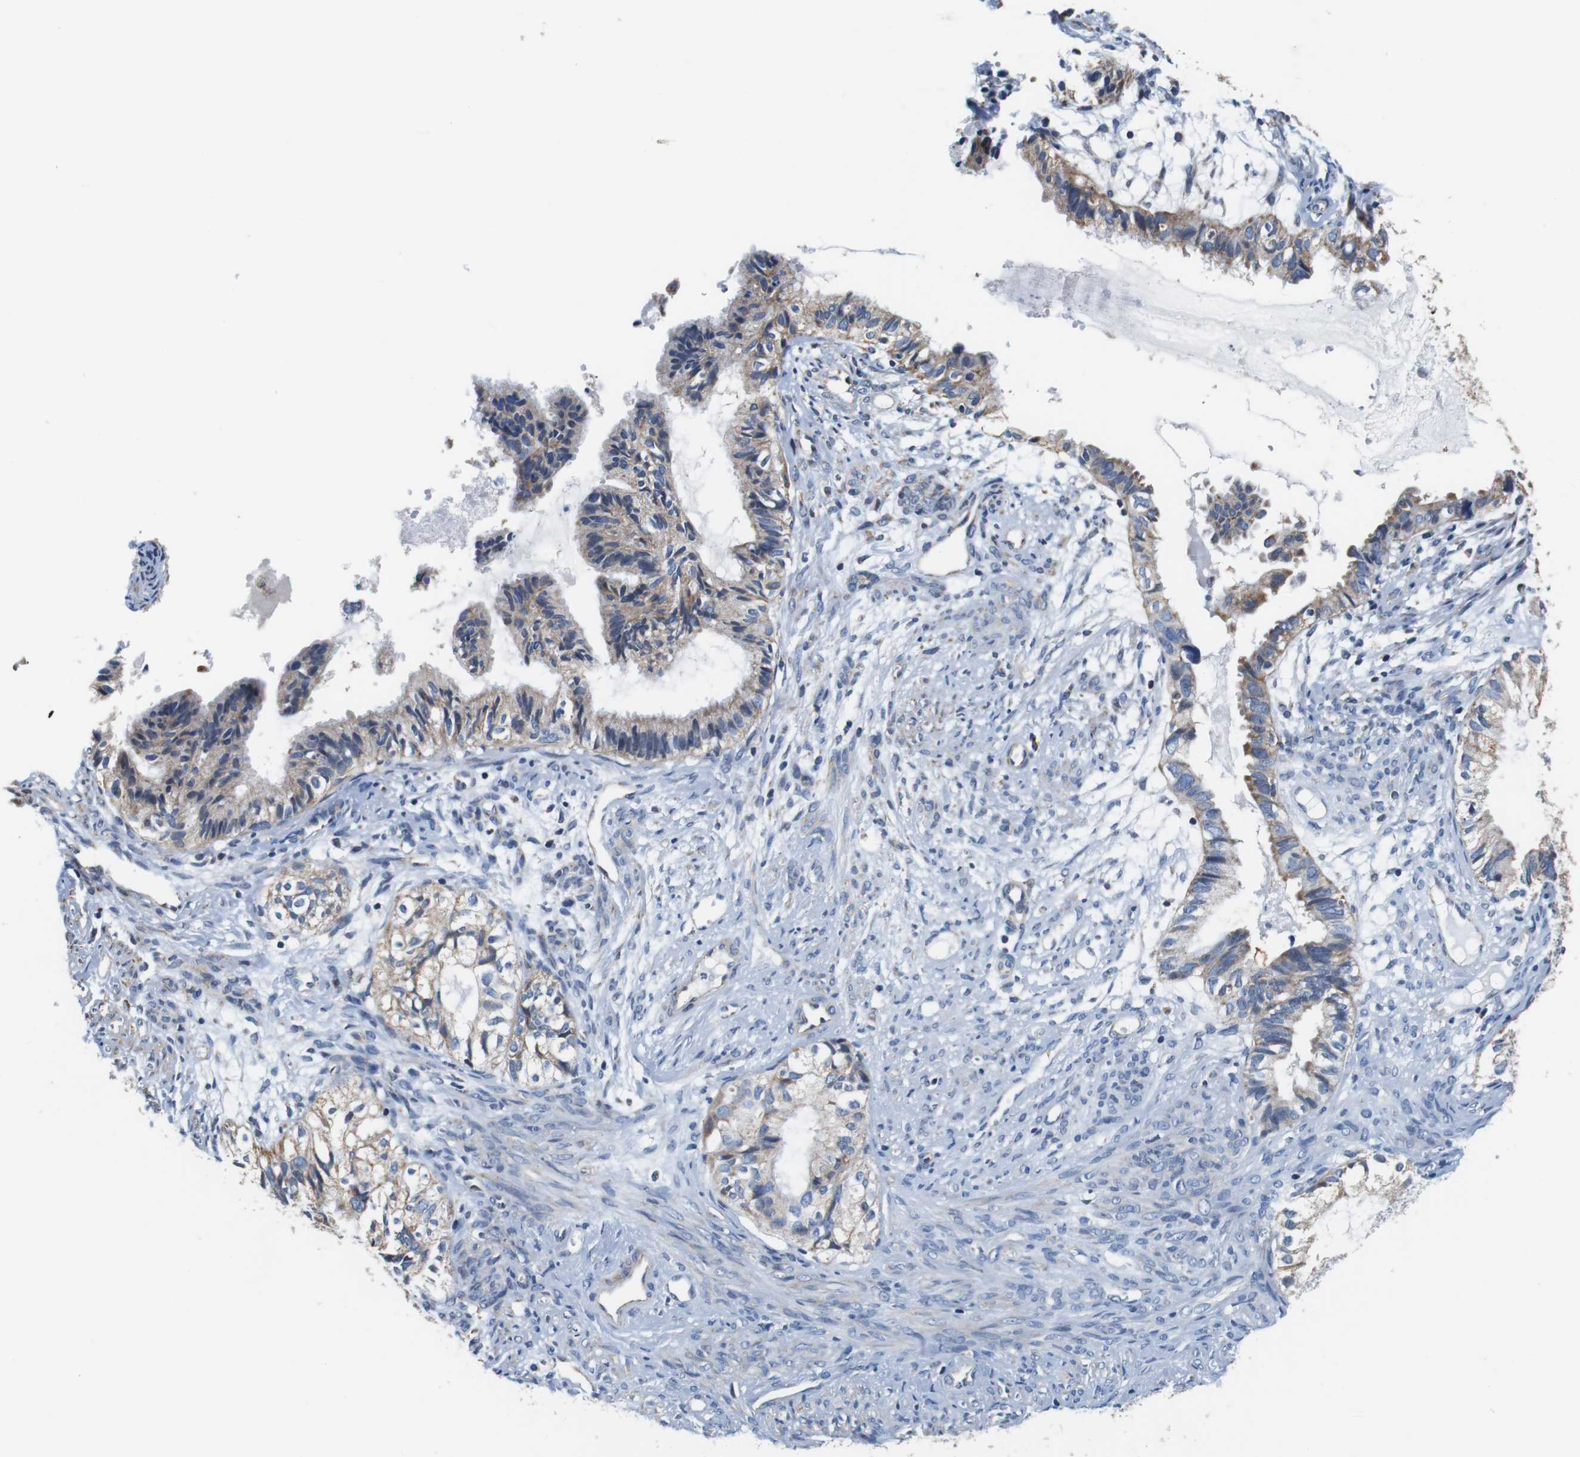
{"staining": {"intensity": "weak", "quantity": ">75%", "location": "cytoplasmic/membranous"}, "tissue": "cervical cancer", "cell_type": "Tumor cells", "image_type": "cancer", "snomed": [{"axis": "morphology", "description": "Normal tissue, NOS"}, {"axis": "morphology", "description": "Adenocarcinoma, NOS"}, {"axis": "topography", "description": "Cervix"}, {"axis": "topography", "description": "Endometrium"}], "caption": "IHC (DAB (3,3'-diaminobenzidine)) staining of human cervical cancer shows weak cytoplasmic/membranous protein positivity in about >75% of tumor cells.", "gene": "LRP4", "patient": {"sex": "female", "age": 86}}